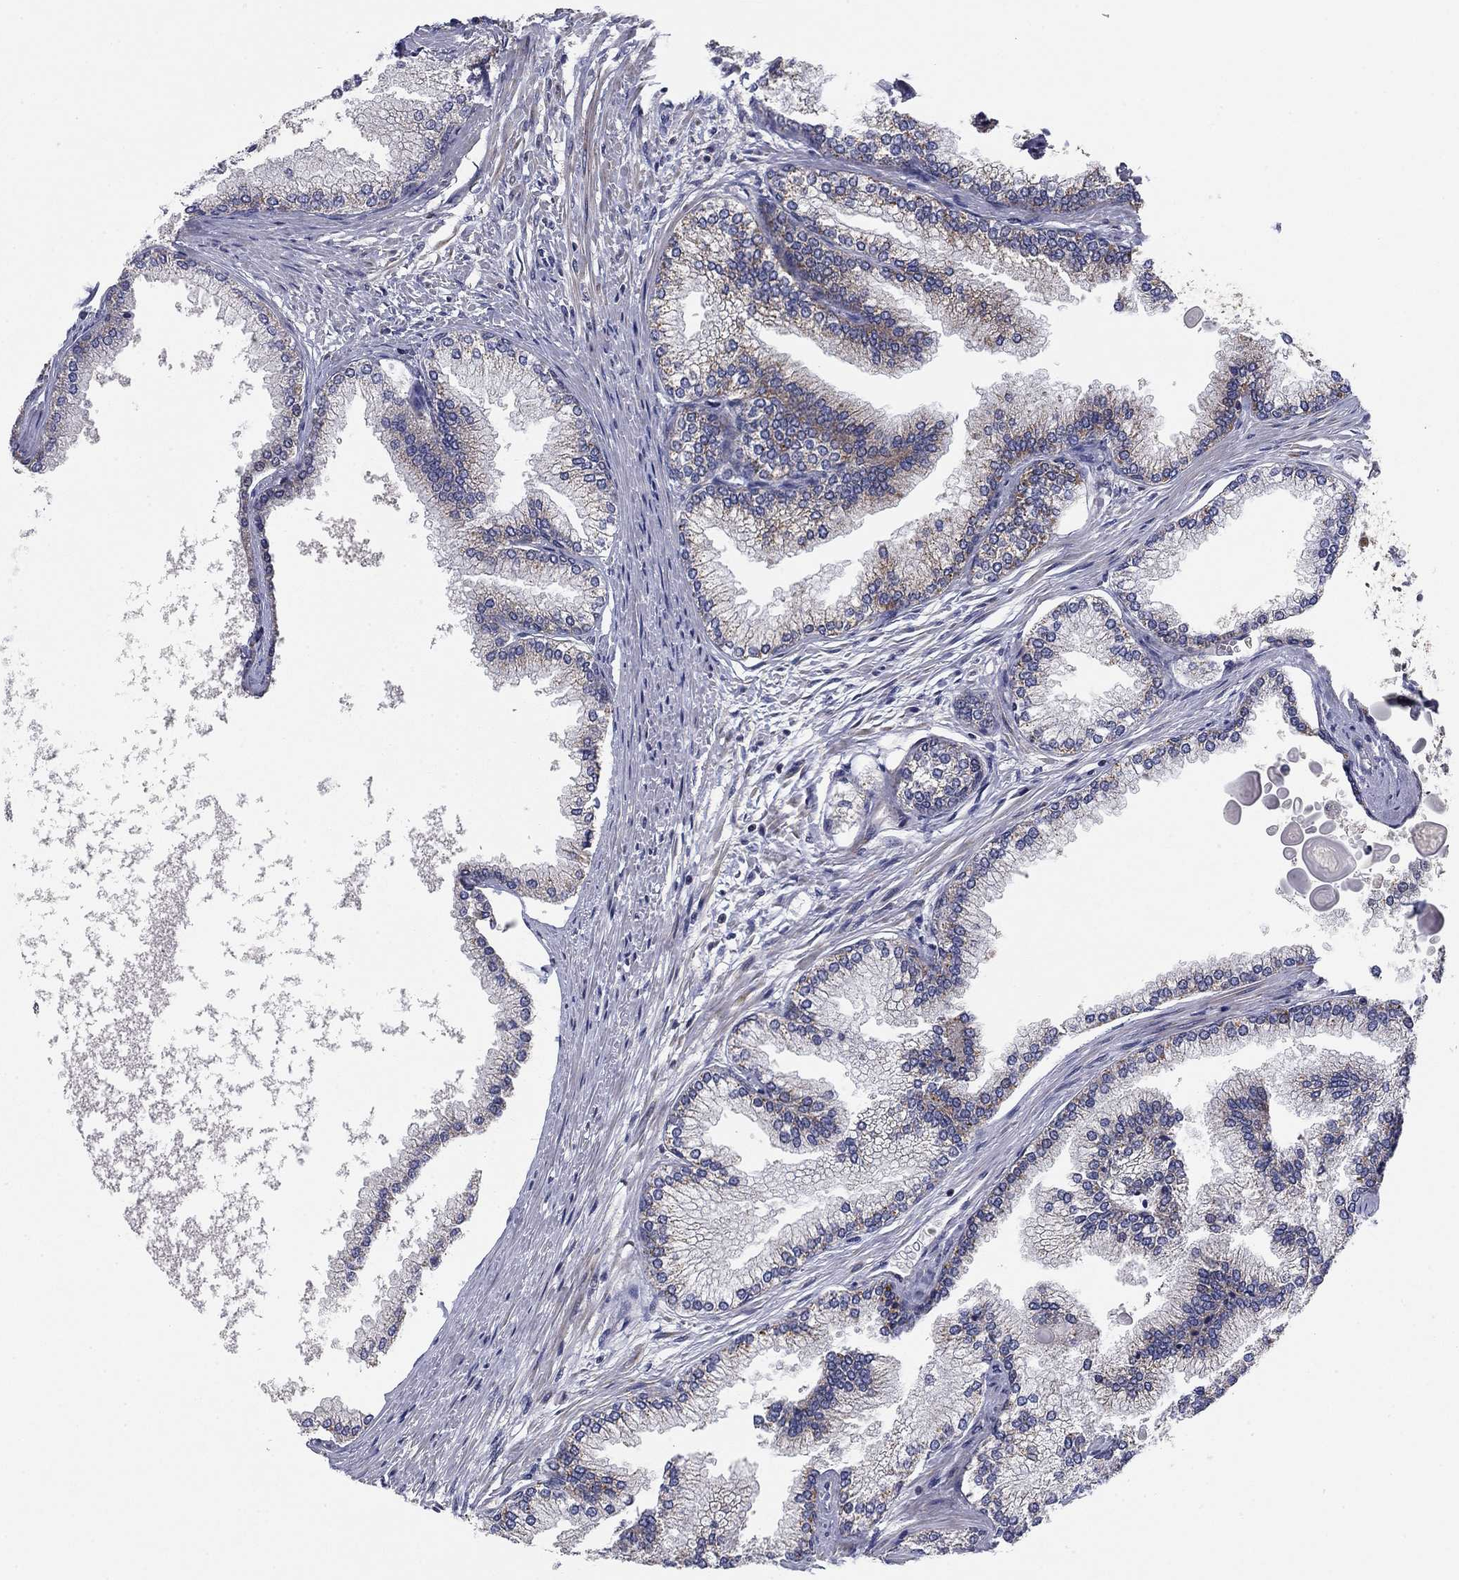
{"staining": {"intensity": "moderate", "quantity": "<25%", "location": "cytoplasmic/membranous"}, "tissue": "prostate", "cell_type": "Glandular cells", "image_type": "normal", "snomed": [{"axis": "morphology", "description": "Normal tissue, NOS"}, {"axis": "topography", "description": "Prostate"}], "caption": "Prostate stained for a protein (brown) exhibits moderate cytoplasmic/membranous positive staining in about <25% of glandular cells.", "gene": "MMAA", "patient": {"sex": "male", "age": 72}}